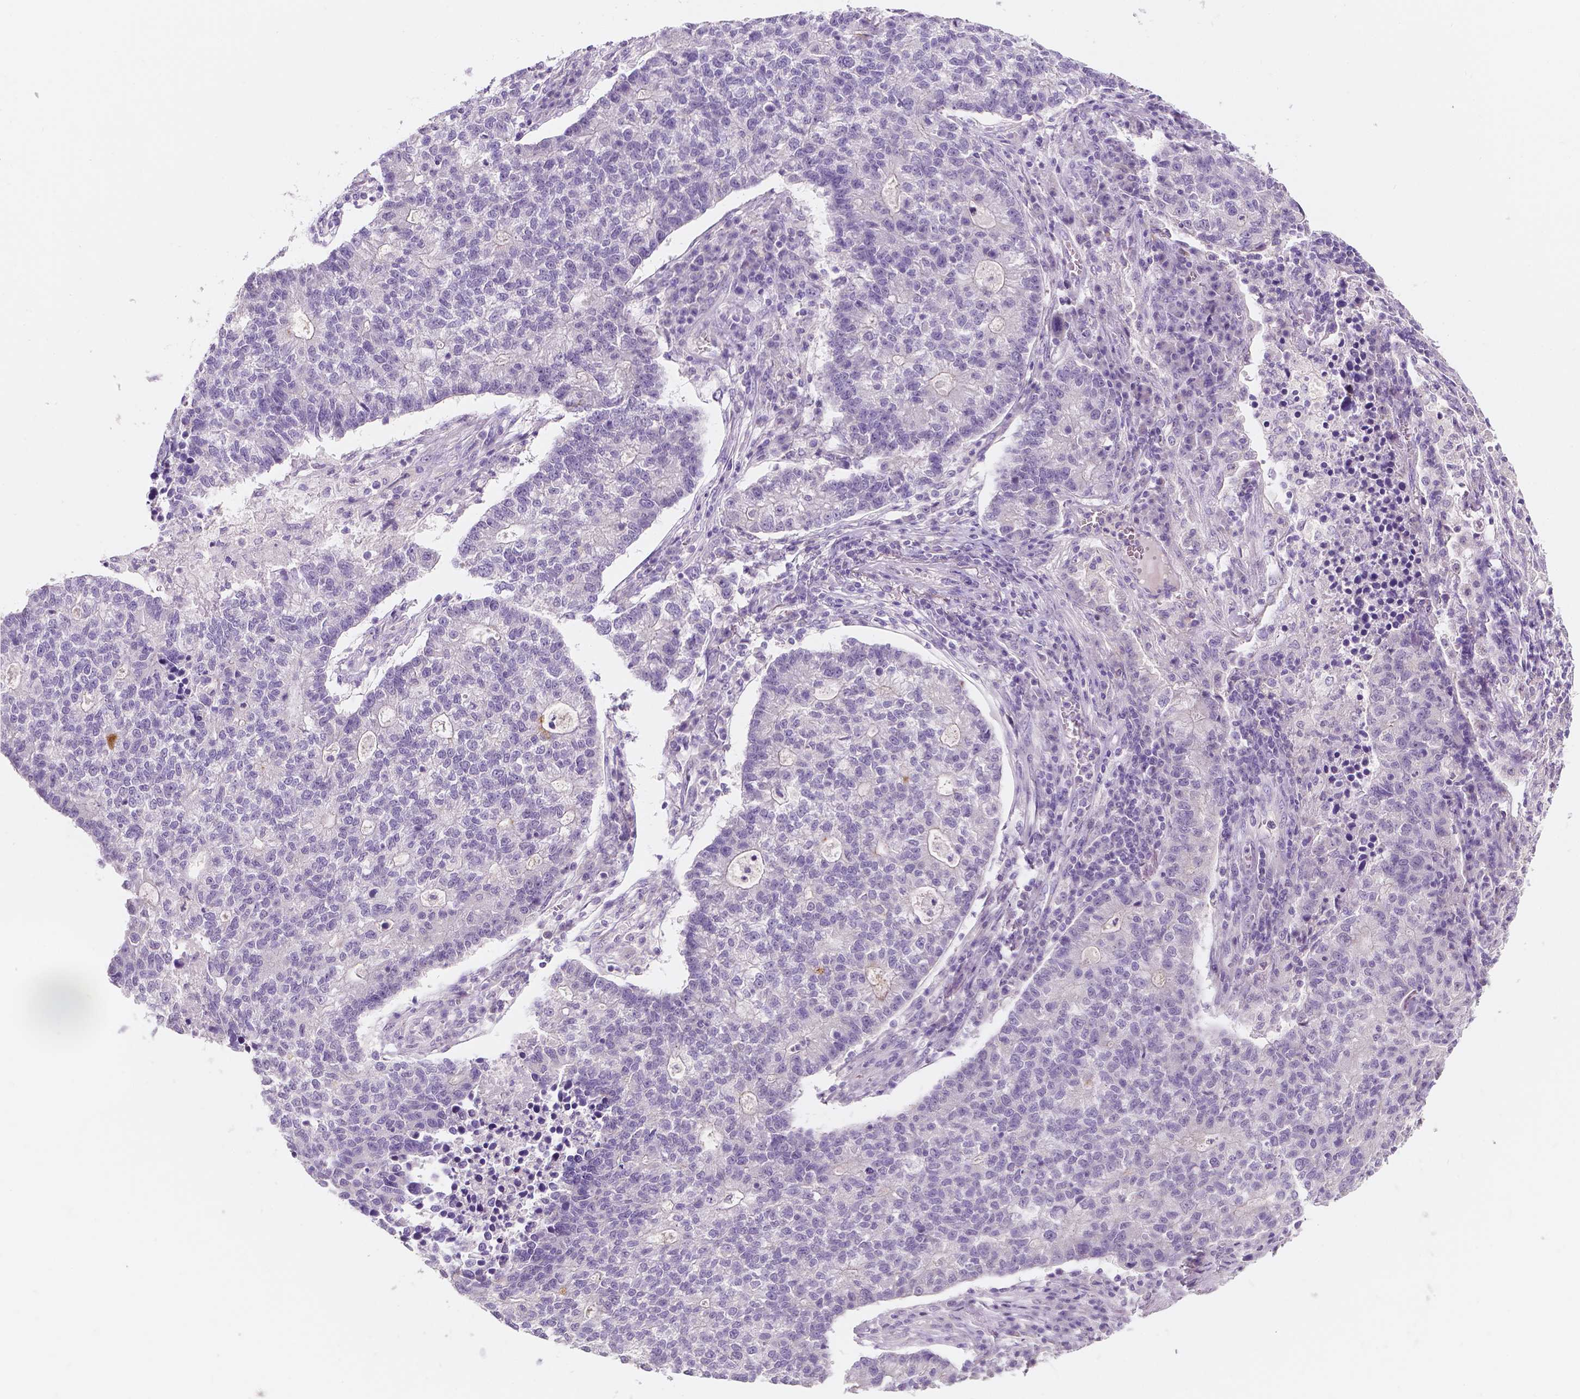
{"staining": {"intensity": "negative", "quantity": "none", "location": "none"}, "tissue": "lung cancer", "cell_type": "Tumor cells", "image_type": "cancer", "snomed": [{"axis": "morphology", "description": "Adenocarcinoma, NOS"}, {"axis": "topography", "description": "Lung"}], "caption": "Adenocarcinoma (lung) stained for a protein using immunohistochemistry (IHC) demonstrates no staining tumor cells.", "gene": "SIRT2", "patient": {"sex": "male", "age": 57}}